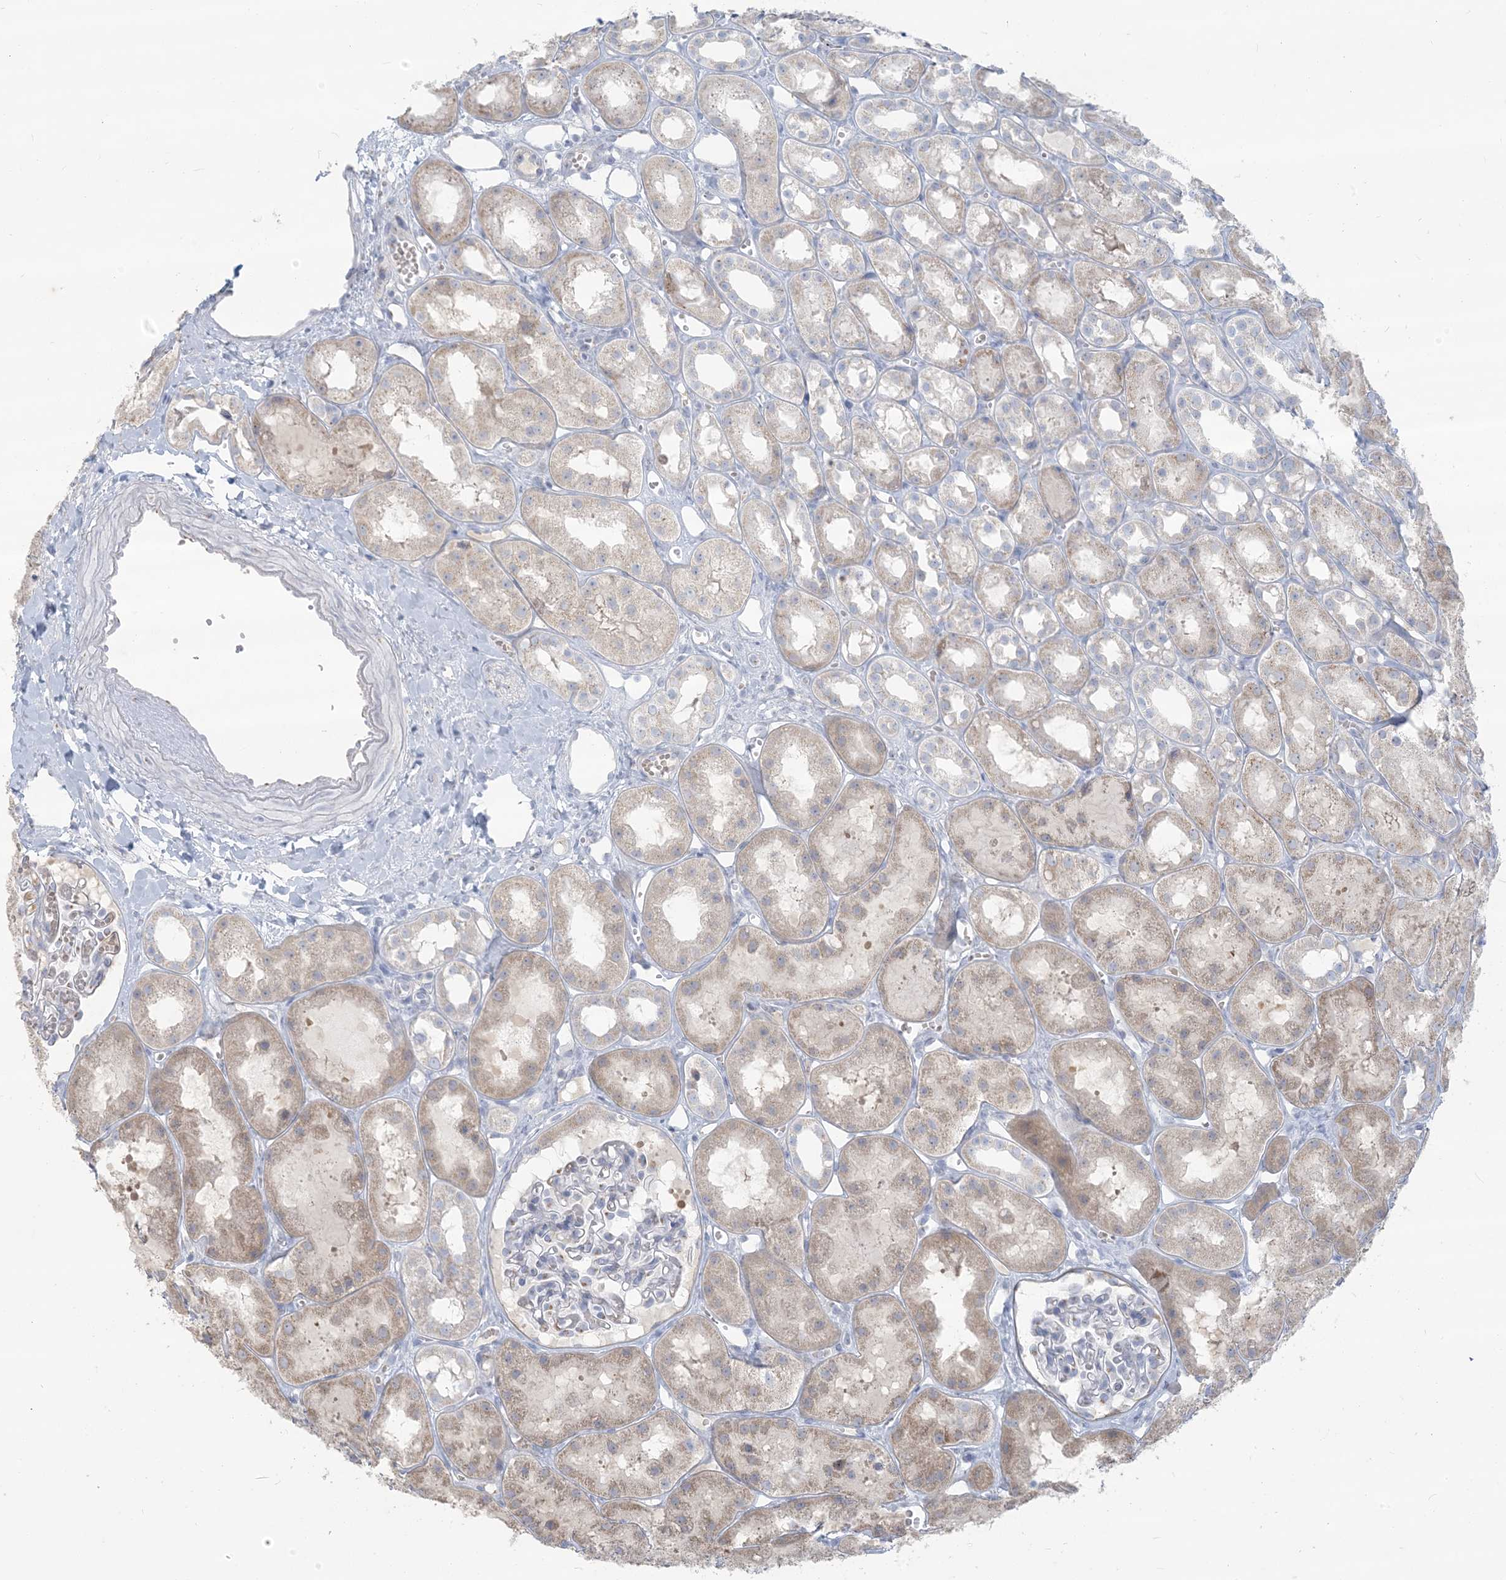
{"staining": {"intensity": "negative", "quantity": "none", "location": "none"}, "tissue": "kidney", "cell_type": "Cells in glomeruli", "image_type": "normal", "snomed": [{"axis": "morphology", "description": "Normal tissue, NOS"}, {"axis": "topography", "description": "Kidney"}], "caption": "Photomicrograph shows no significant protein expression in cells in glomeruli of benign kidney.", "gene": "SCML1", "patient": {"sex": "male", "age": 16}}